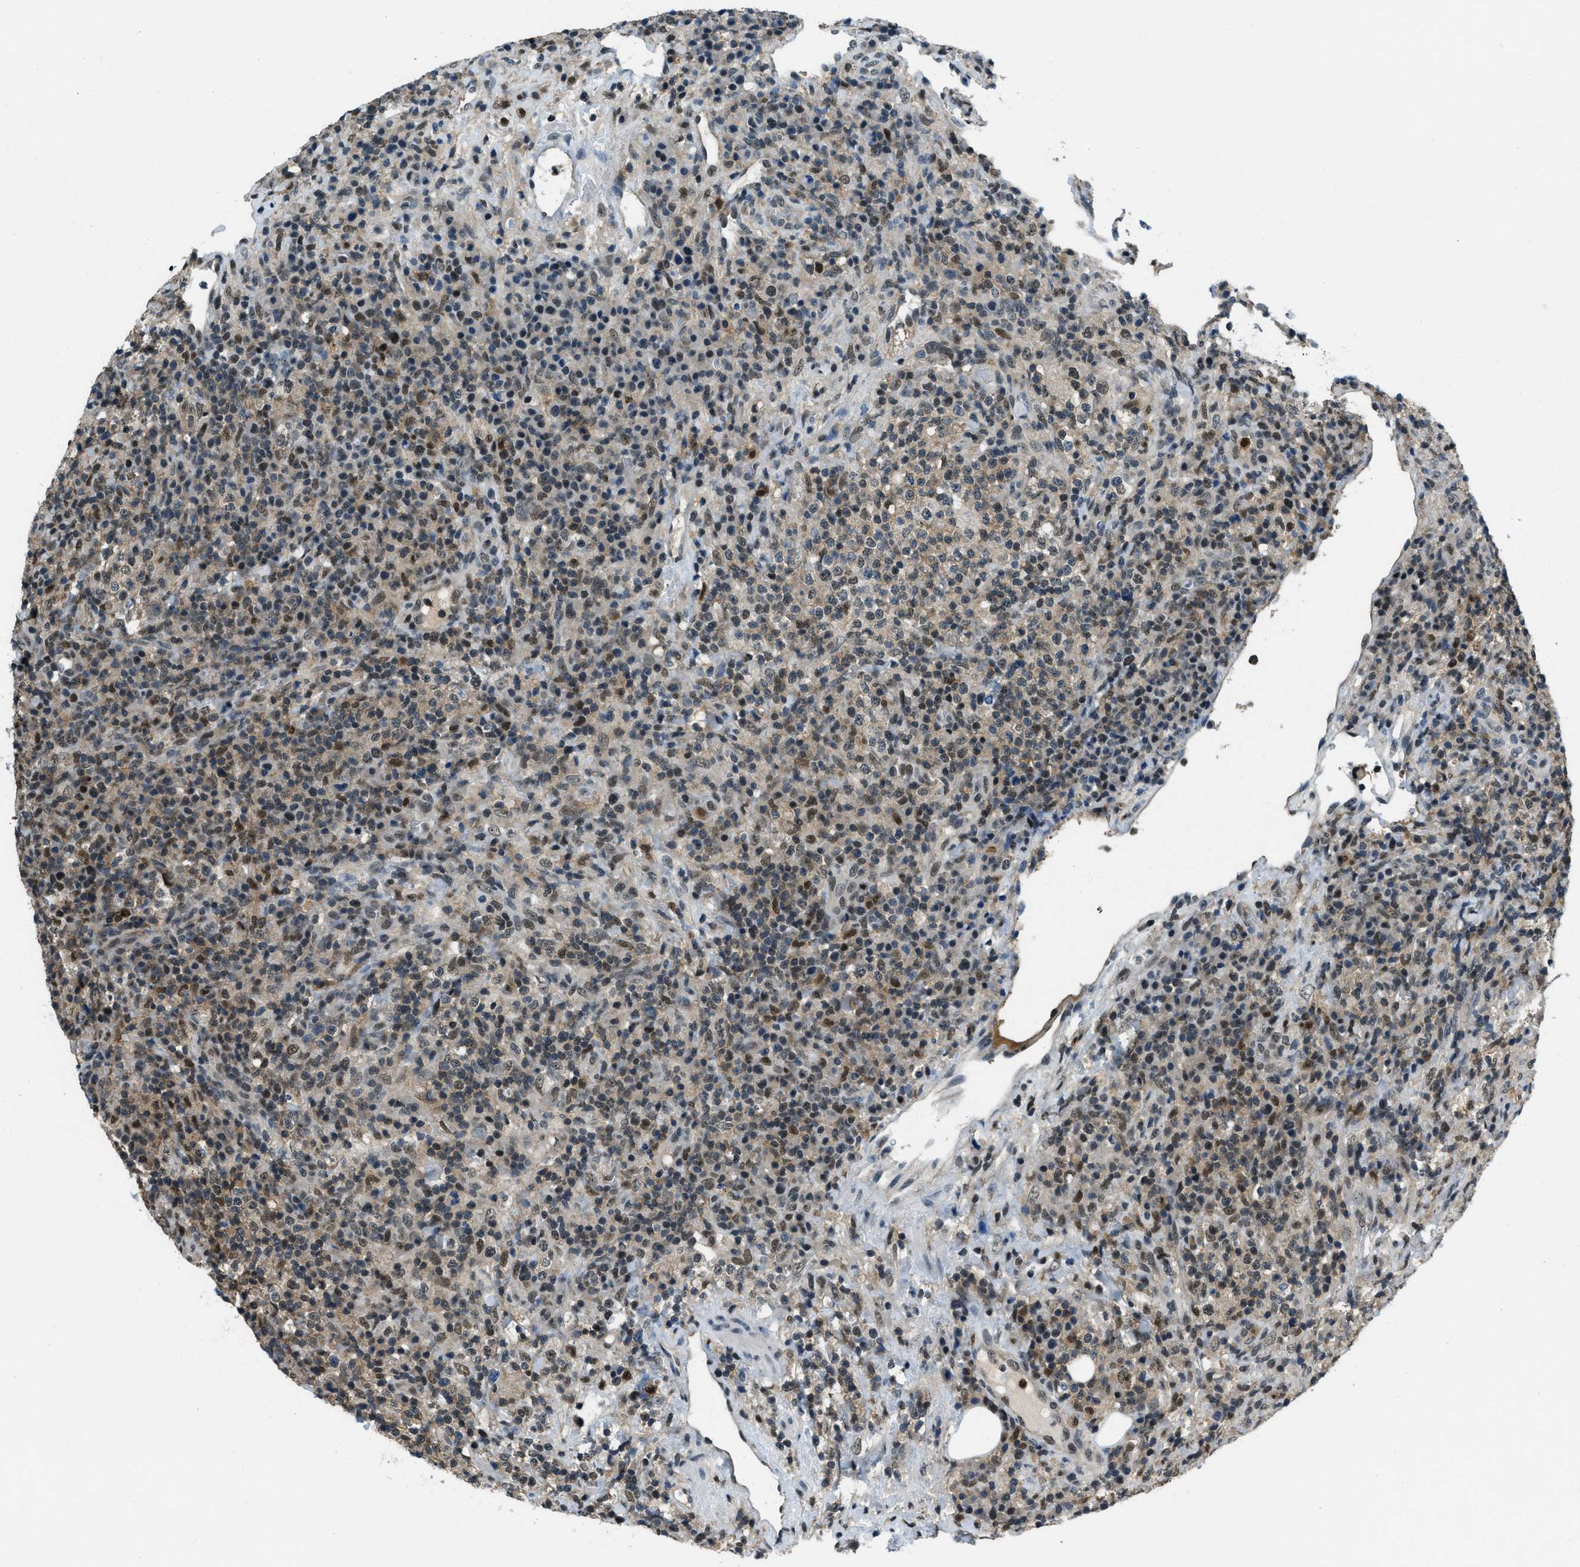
{"staining": {"intensity": "moderate", "quantity": "25%-75%", "location": "cytoplasmic/membranous,nuclear"}, "tissue": "lymphoma", "cell_type": "Tumor cells", "image_type": "cancer", "snomed": [{"axis": "morphology", "description": "Malignant lymphoma, non-Hodgkin's type, High grade"}, {"axis": "topography", "description": "Lymph node"}], "caption": "DAB (3,3'-diaminobenzidine) immunohistochemical staining of human high-grade malignant lymphoma, non-Hodgkin's type reveals moderate cytoplasmic/membranous and nuclear protein staining in about 25%-75% of tumor cells.", "gene": "OGFR", "patient": {"sex": "female", "age": 76}}